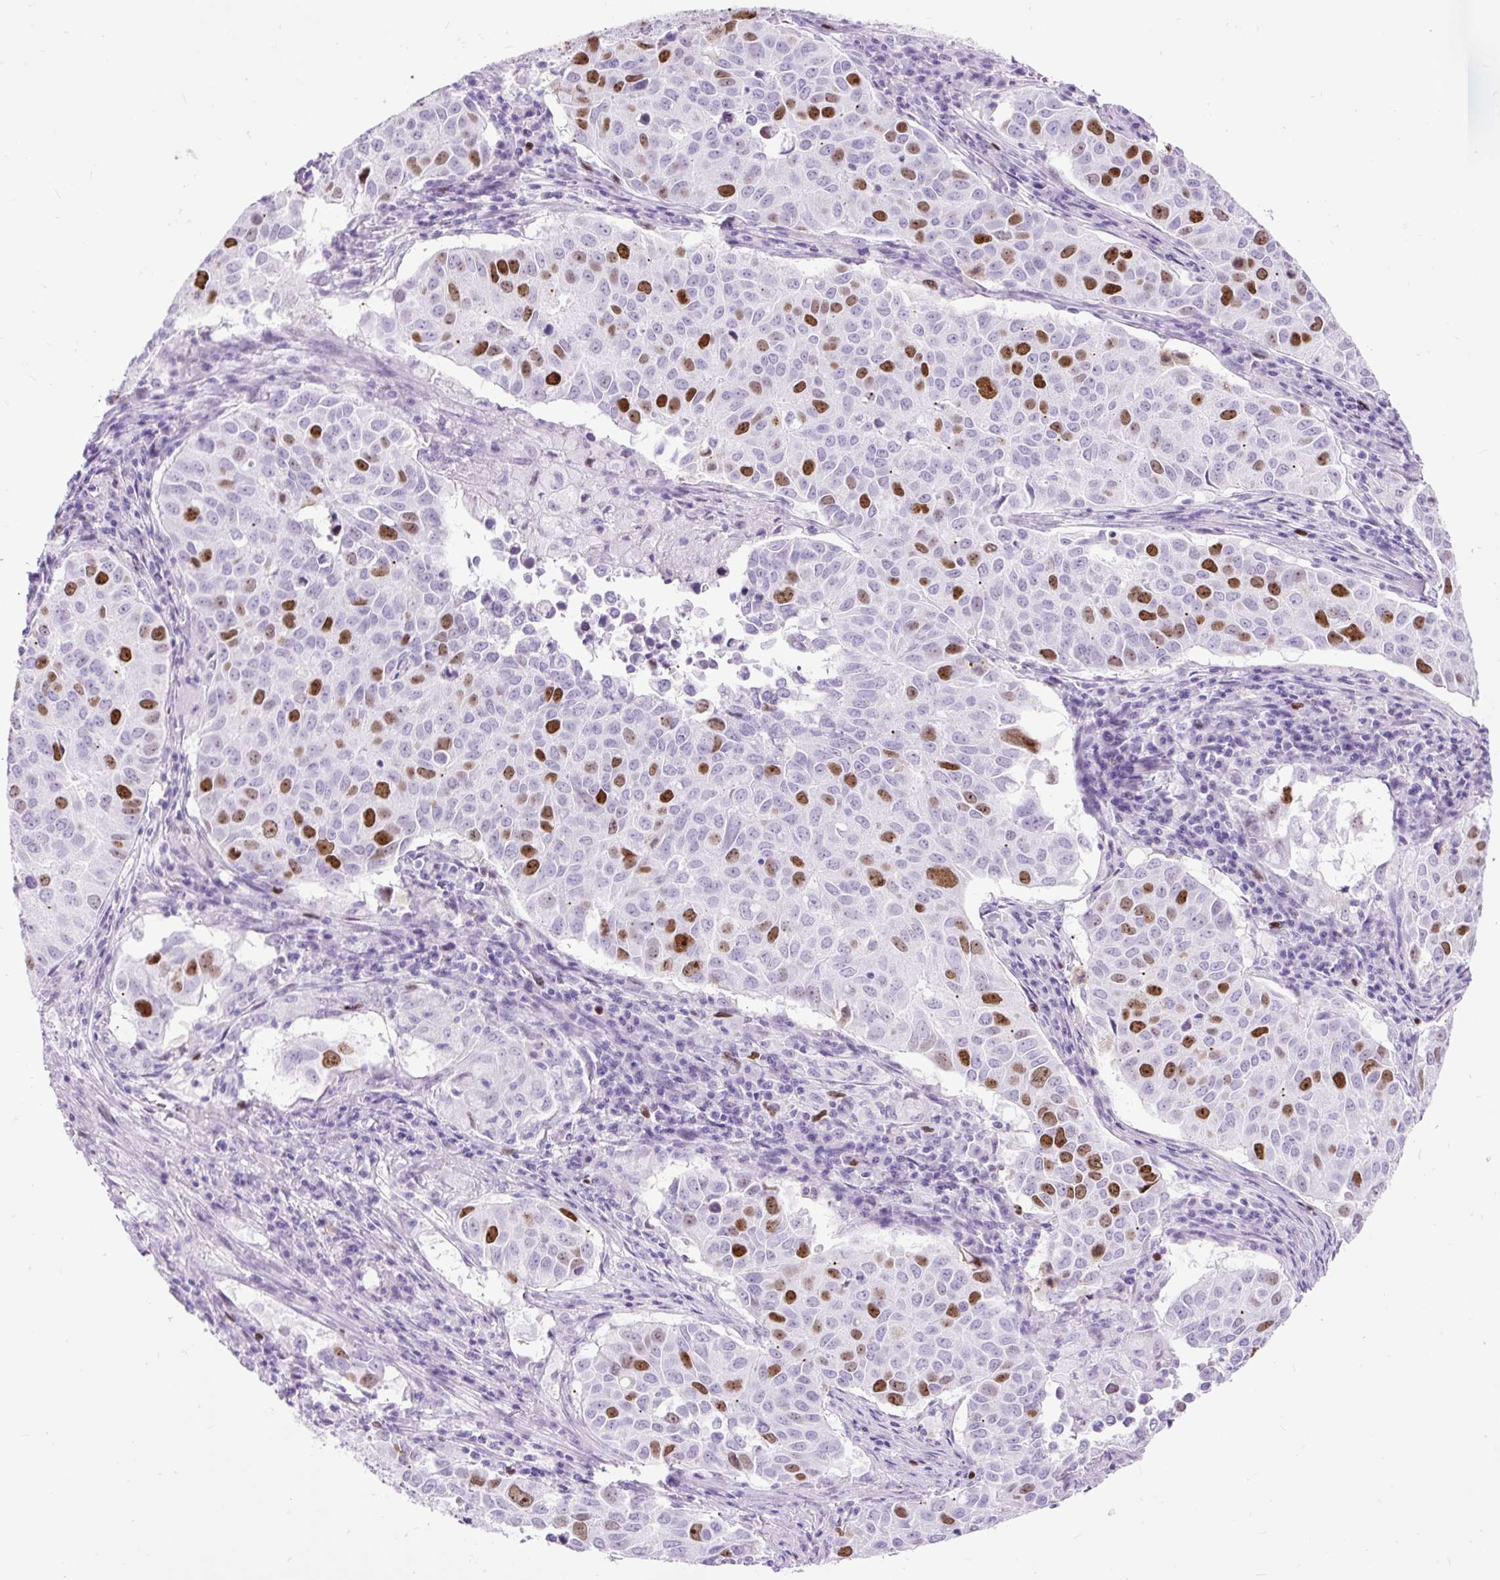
{"staining": {"intensity": "strong", "quantity": "25%-75%", "location": "nuclear"}, "tissue": "lung cancer", "cell_type": "Tumor cells", "image_type": "cancer", "snomed": [{"axis": "morphology", "description": "Adenocarcinoma, NOS"}, {"axis": "topography", "description": "Lung"}], "caption": "Brown immunohistochemical staining in lung cancer shows strong nuclear staining in about 25%-75% of tumor cells.", "gene": "RACGAP1", "patient": {"sex": "female", "age": 50}}